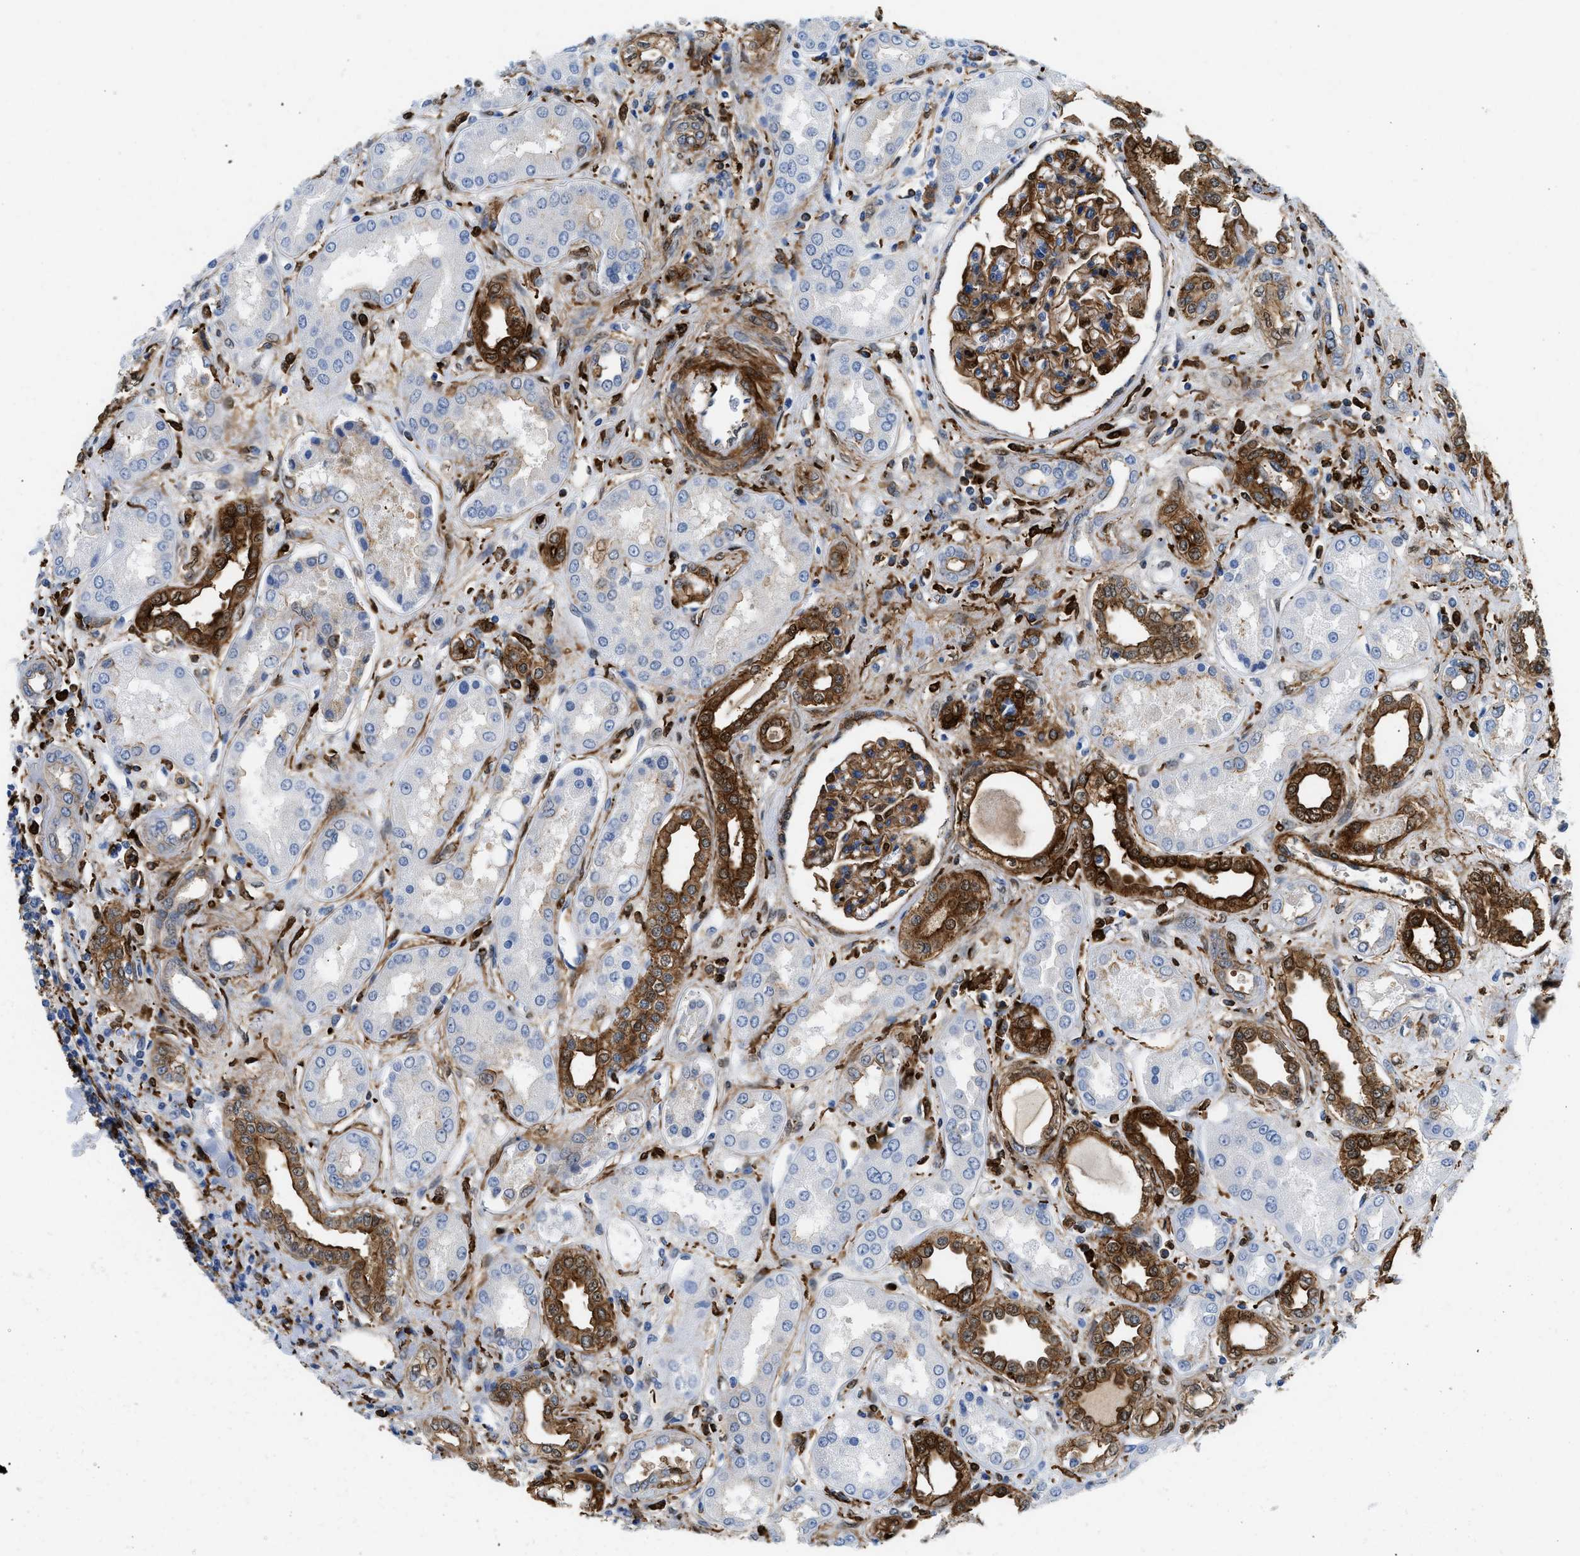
{"staining": {"intensity": "strong", "quantity": ">75%", "location": "cytoplasmic/membranous"}, "tissue": "kidney", "cell_type": "Cells in glomeruli", "image_type": "normal", "snomed": [{"axis": "morphology", "description": "Normal tissue, NOS"}, {"axis": "topography", "description": "Kidney"}], "caption": "DAB (3,3'-diaminobenzidine) immunohistochemical staining of benign kidney reveals strong cytoplasmic/membranous protein staining in approximately >75% of cells in glomeruli. The staining was performed using DAB (3,3'-diaminobenzidine), with brown indicating positive protein expression. Nuclei are stained blue with hematoxylin.", "gene": "GSN", "patient": {"sex": "male", "age": 59}}